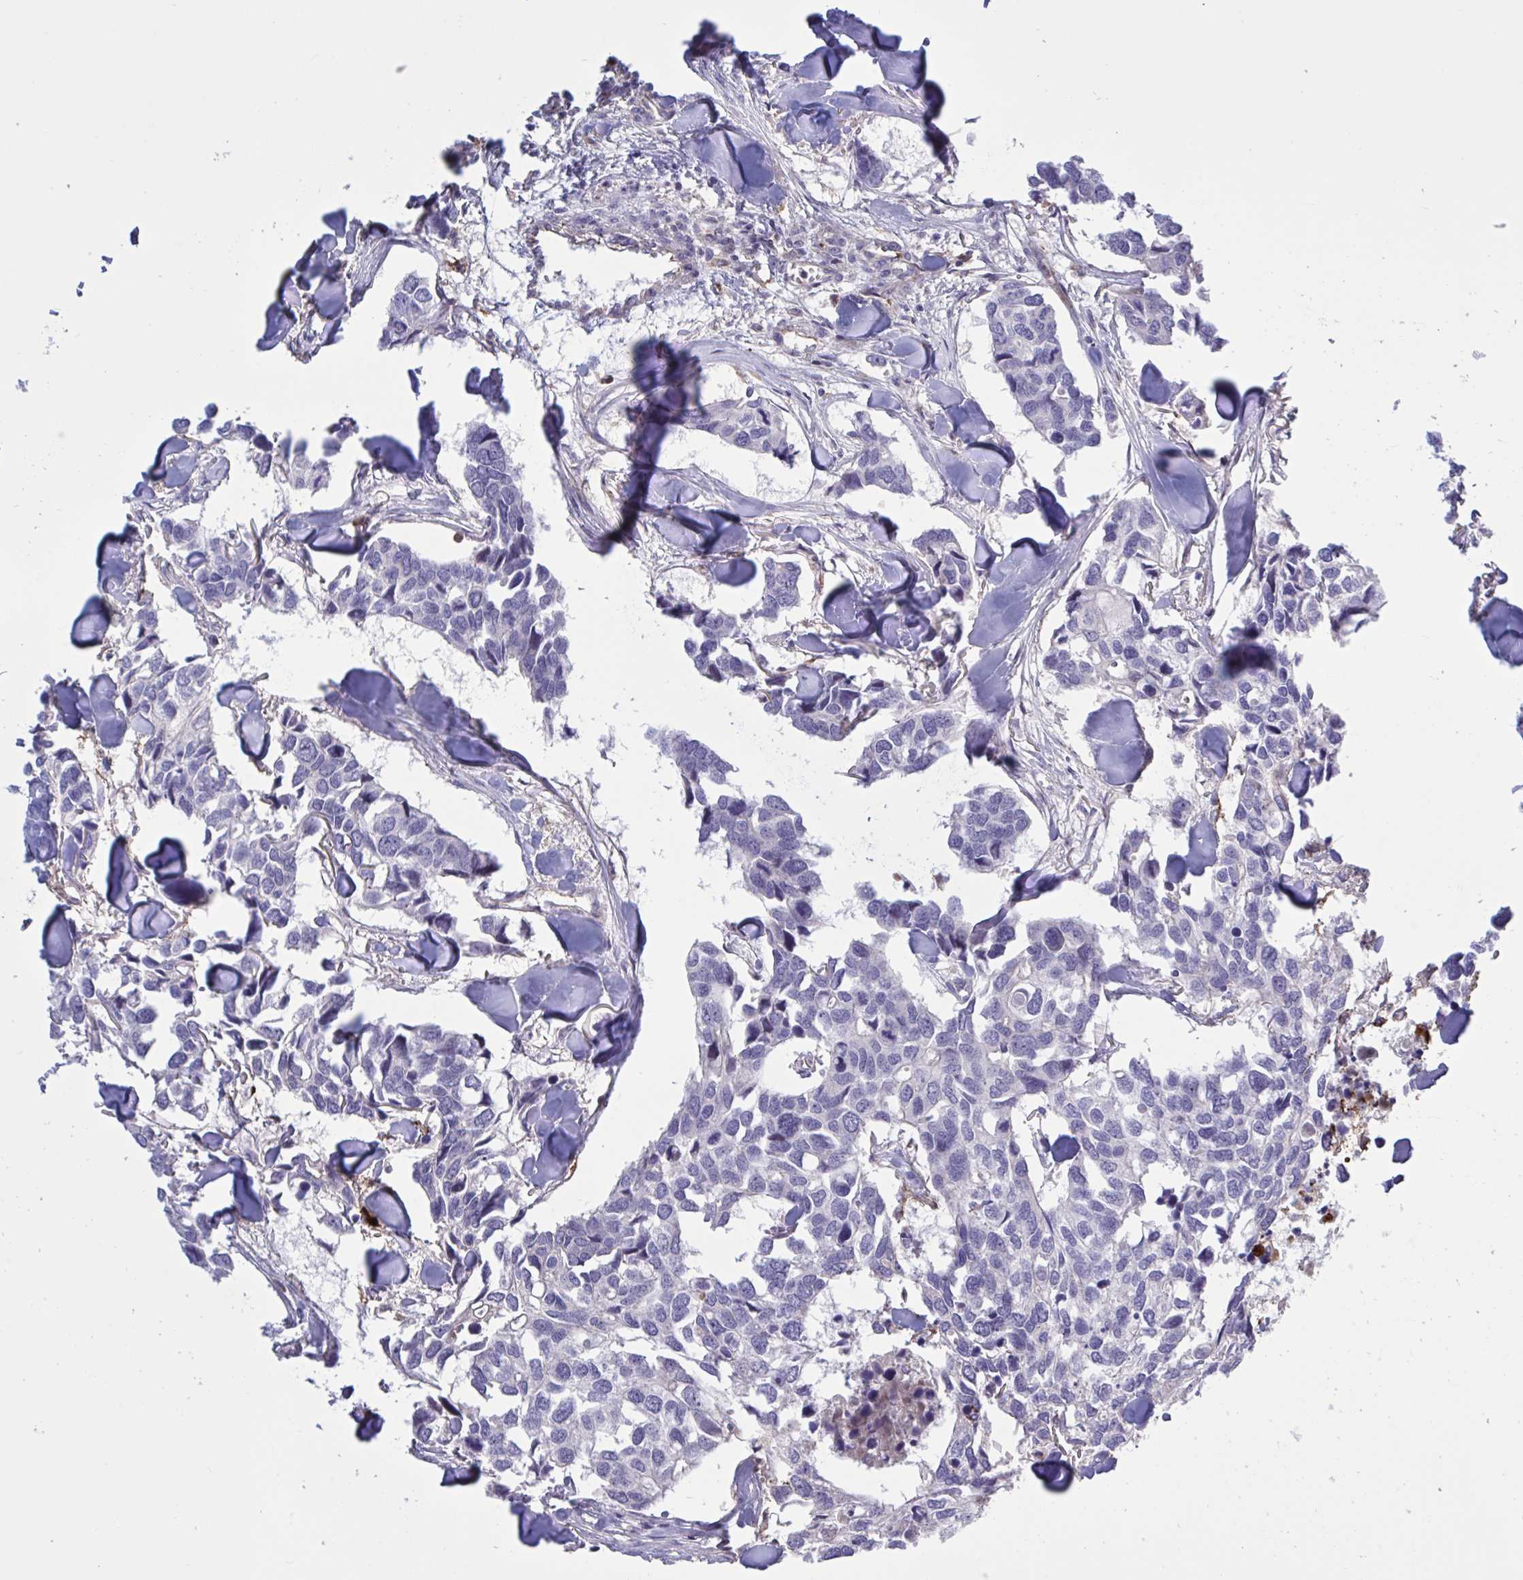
{"staining": {"intensity": "negative", "quantity": "none", "location": "none"}, "tissue": "breast cancer", "cell_type": "Tumor cells", "image_type": "cancer", "snomed": [{"axis": "morphology", "description": "Duct carcinoma"}, {"axis": "topography", "description": "Breast"}], "caption": "Breast invasive ductal carcinoma was stained to show a protein in brown. There is no significant staining in tumor cells.", "gene": "CD101", "patient": {"sex": "female", "age": 83}}